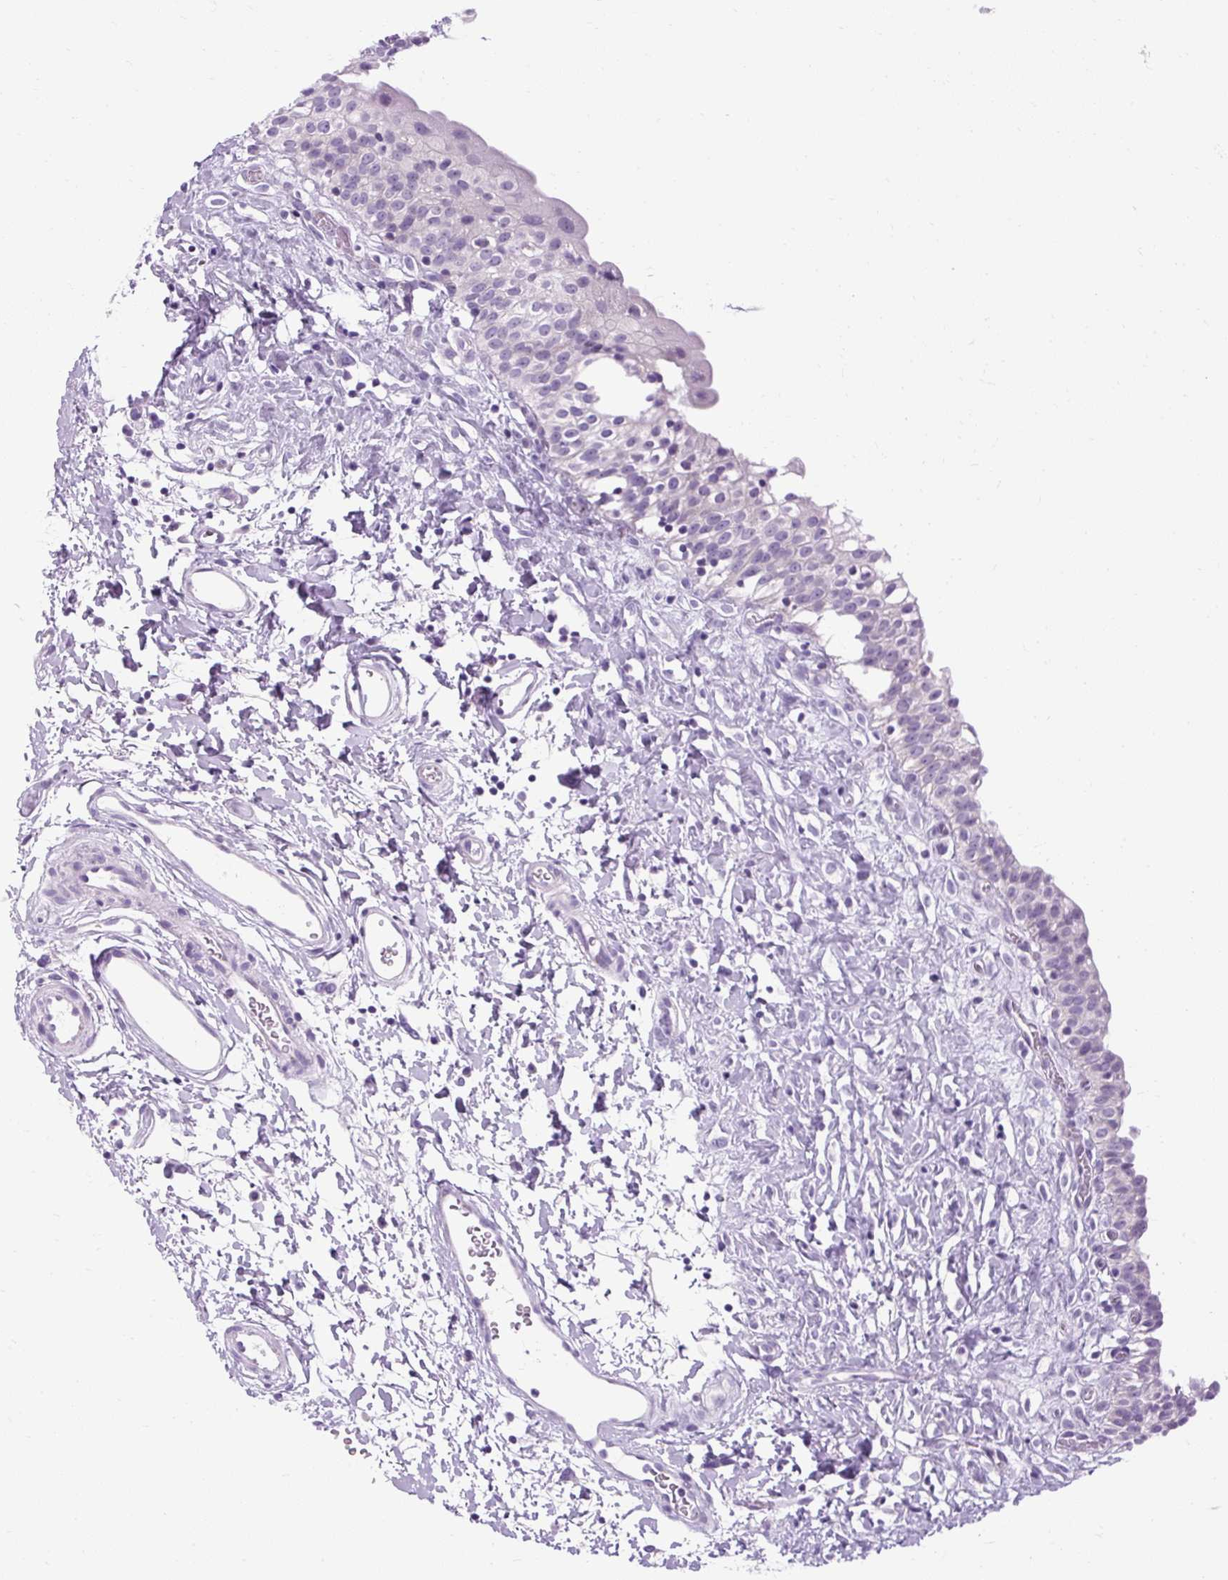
{"staining": {"intensity": "negative", "quantity": "none", "location": "none"}, "tissue": "urinary bladder", "cell_type": "Urothelial cells", "image_type": "normal", "snomed": [{"axis": "morphology", "description": "Normal tissue, NOS"}, {"axis": "topography", "description": "Urinary bladder"}], "caption": "High power microscopy image of an immunohistochemistry (IHC) micrograph of normal urinary bladder, revealing no significant positivity in urothelial cells. (DAB (3,3'-diaminobenzidine) immunohistochemistry (IHC) visualized using brightfield microscopy, high magnification).", "gene": "B3GNT4", "patient": {"sex": "male", "age": 51}}